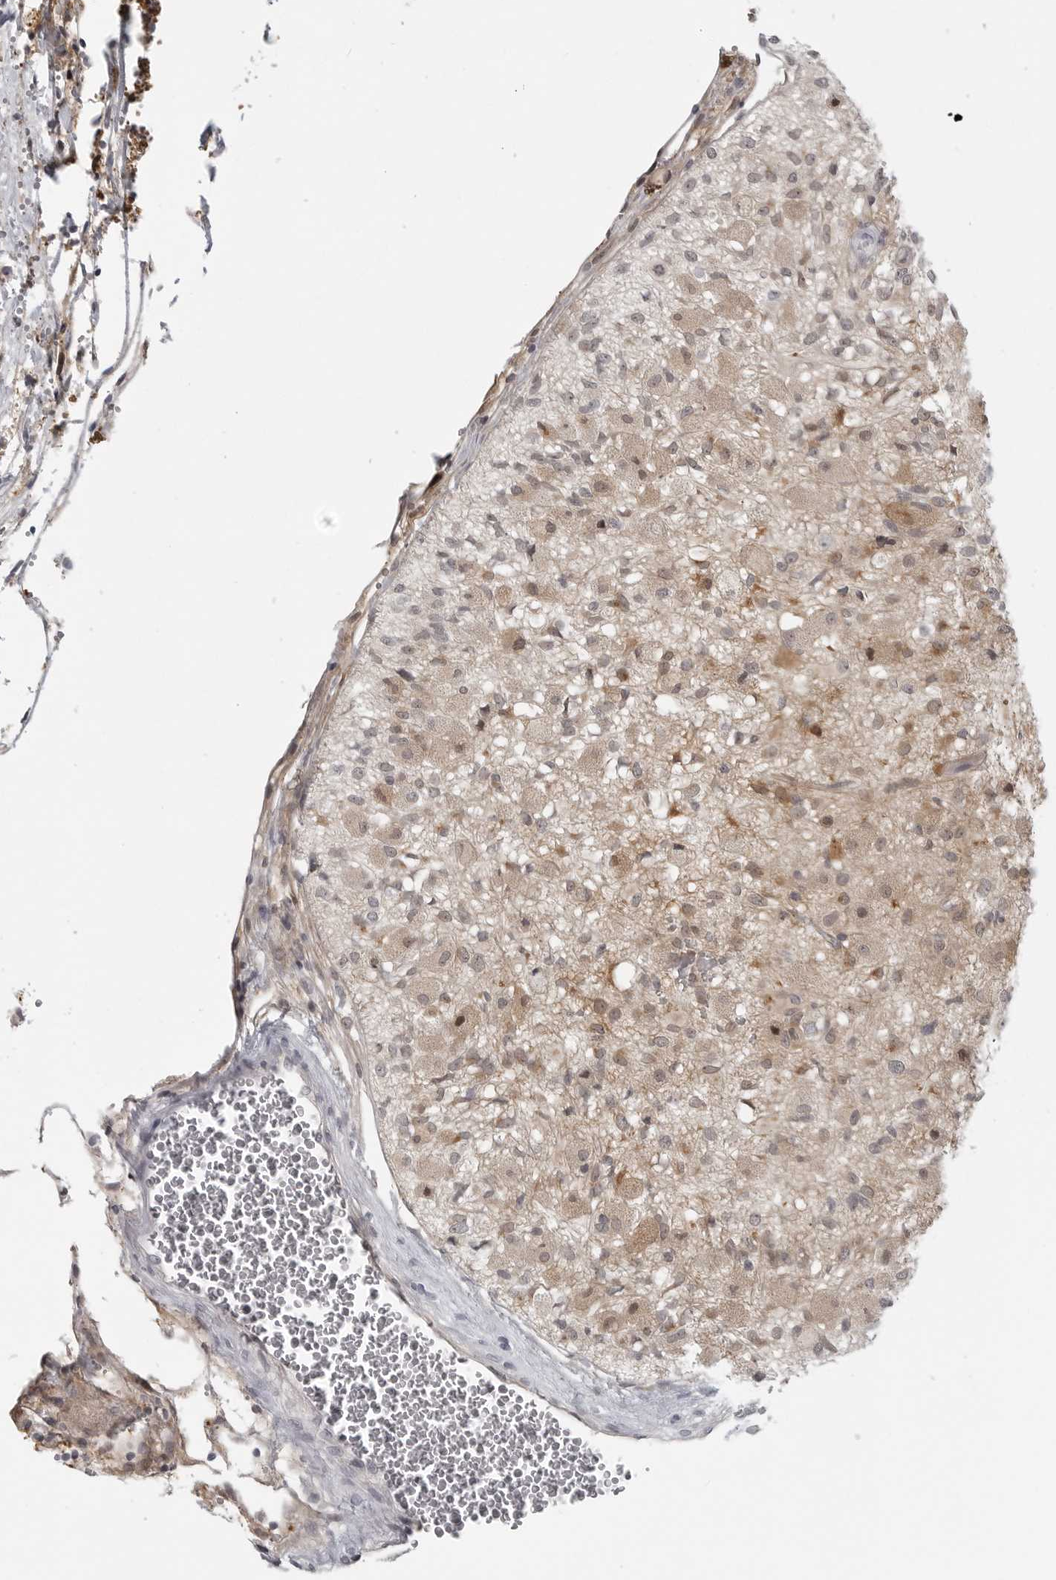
{"staining": {"intensity": "weak", "quantity": "25%-75%", "location": "cytoplasmic/membranous,nuclear"}, "tissue": "glioma", "cell_type": "Tumor cells", "image_type": "cancer", "snomed": [{"axis": "morphology", "description": "Normal tissue, NOS"}, {"axis": "morphology", "description": "Glioma, malignant, High grade"}, {"axis": "topography", "description": "Cerebral cortex"}], "caption": "High-power microscopy captured an immunohistochemistry photomicrograph of glioma, revealing weak cytoplasmic/membranous and nuclear staining in about 25%-75% of tumor cells.", "gene": "CTIF", "patient": {"sex": "male", "age": 77}}